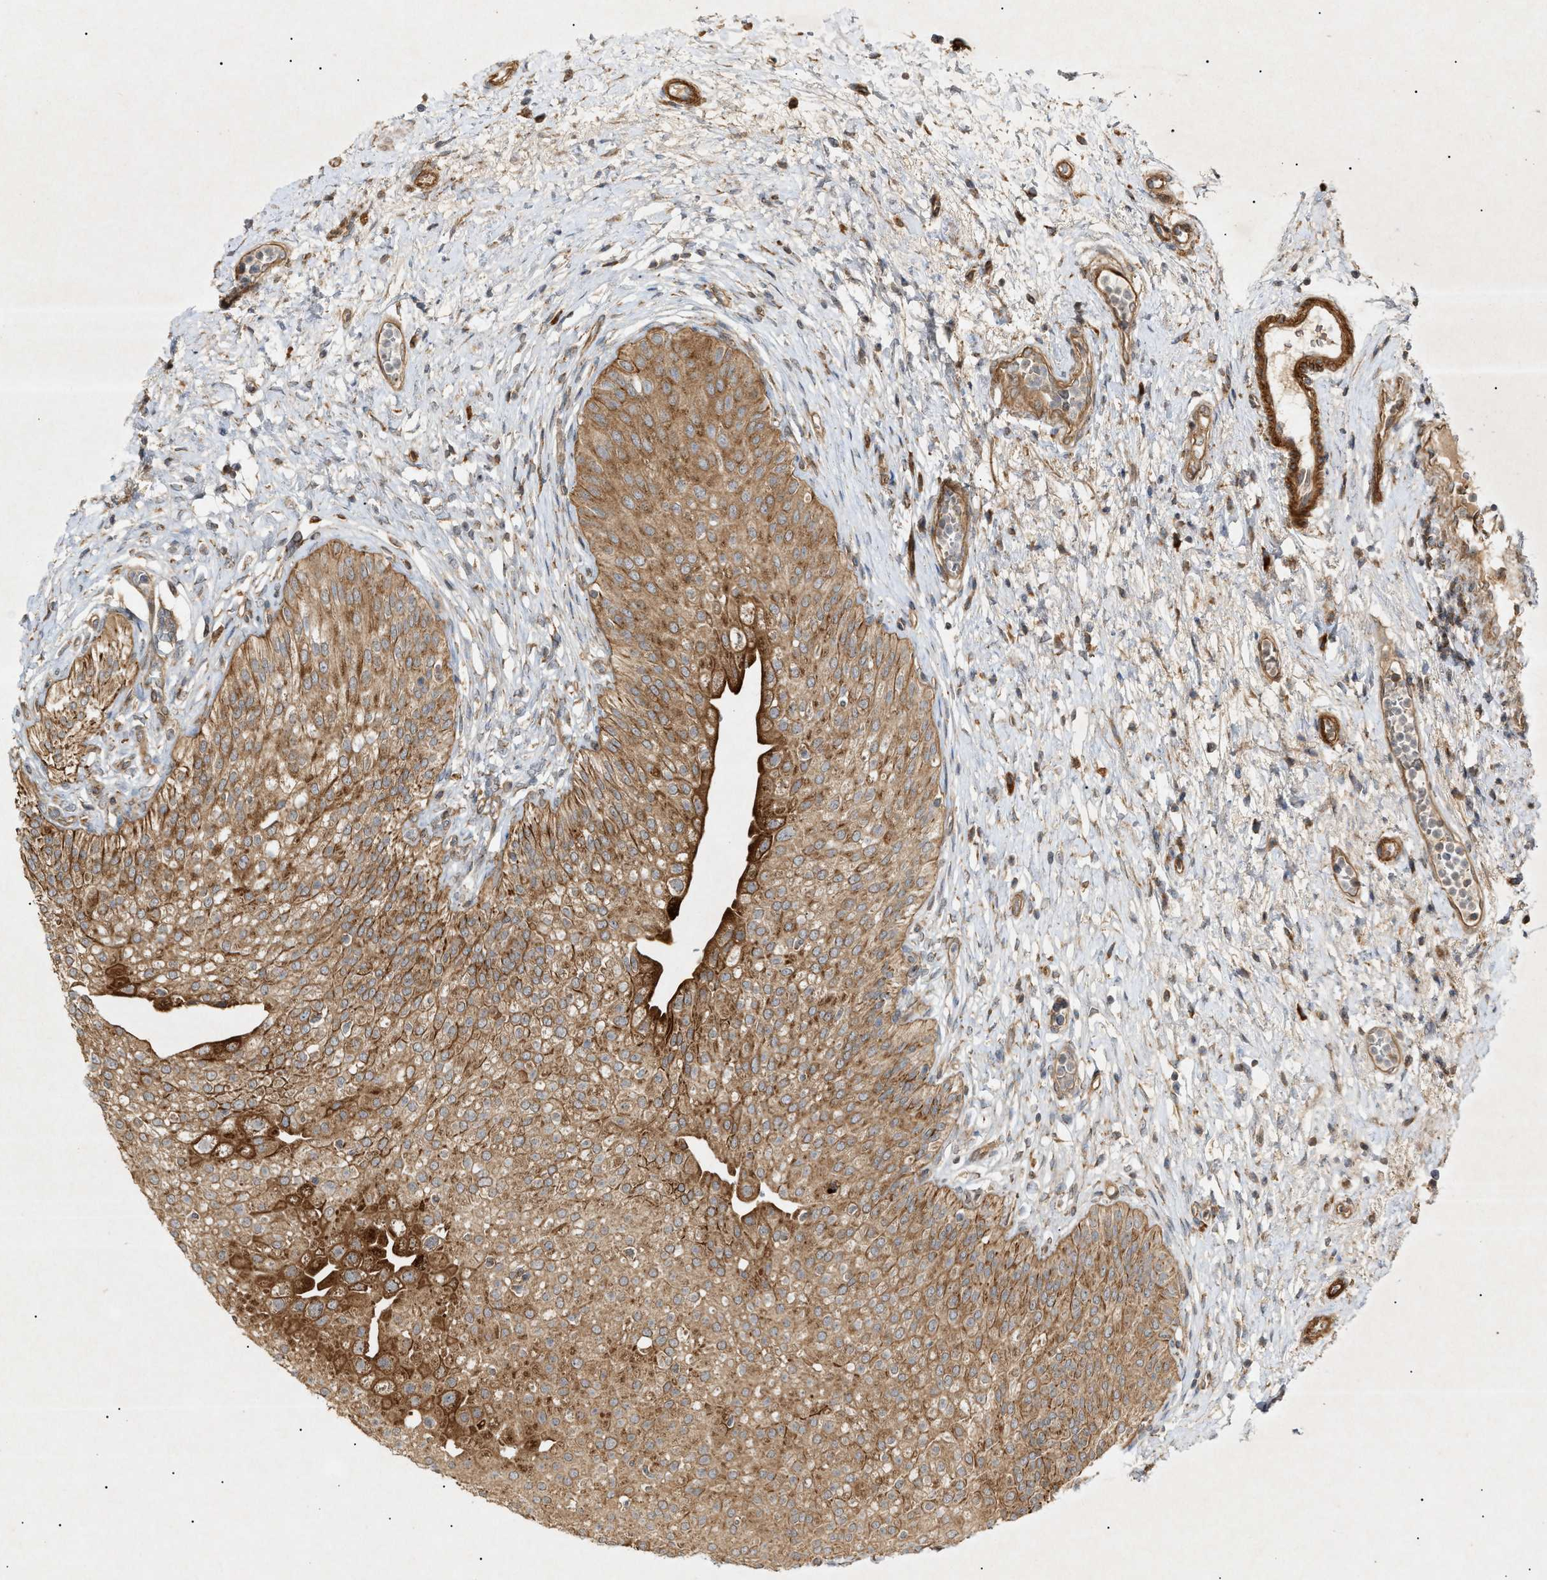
{"staining": {"intensity": "strong", "quantity": ">75%", "location": "cytoplasmic/membranous"}, "tissue": "urinary bladder", "cell_type": "Urothelial cells", "image_type": "normal", "snomed": [{"axis": "morphology", "description": "Normal tissue, NOS"}, {"axis": "topography", "description": "Urinary bladder"}], "caption": "Benign urinary bladder exhibits strong cytoplasmic/membranous expression in about >75% of urothelial cells.", "gene": "MTCH1", "patient": {"sex": "male", "age": 46}}